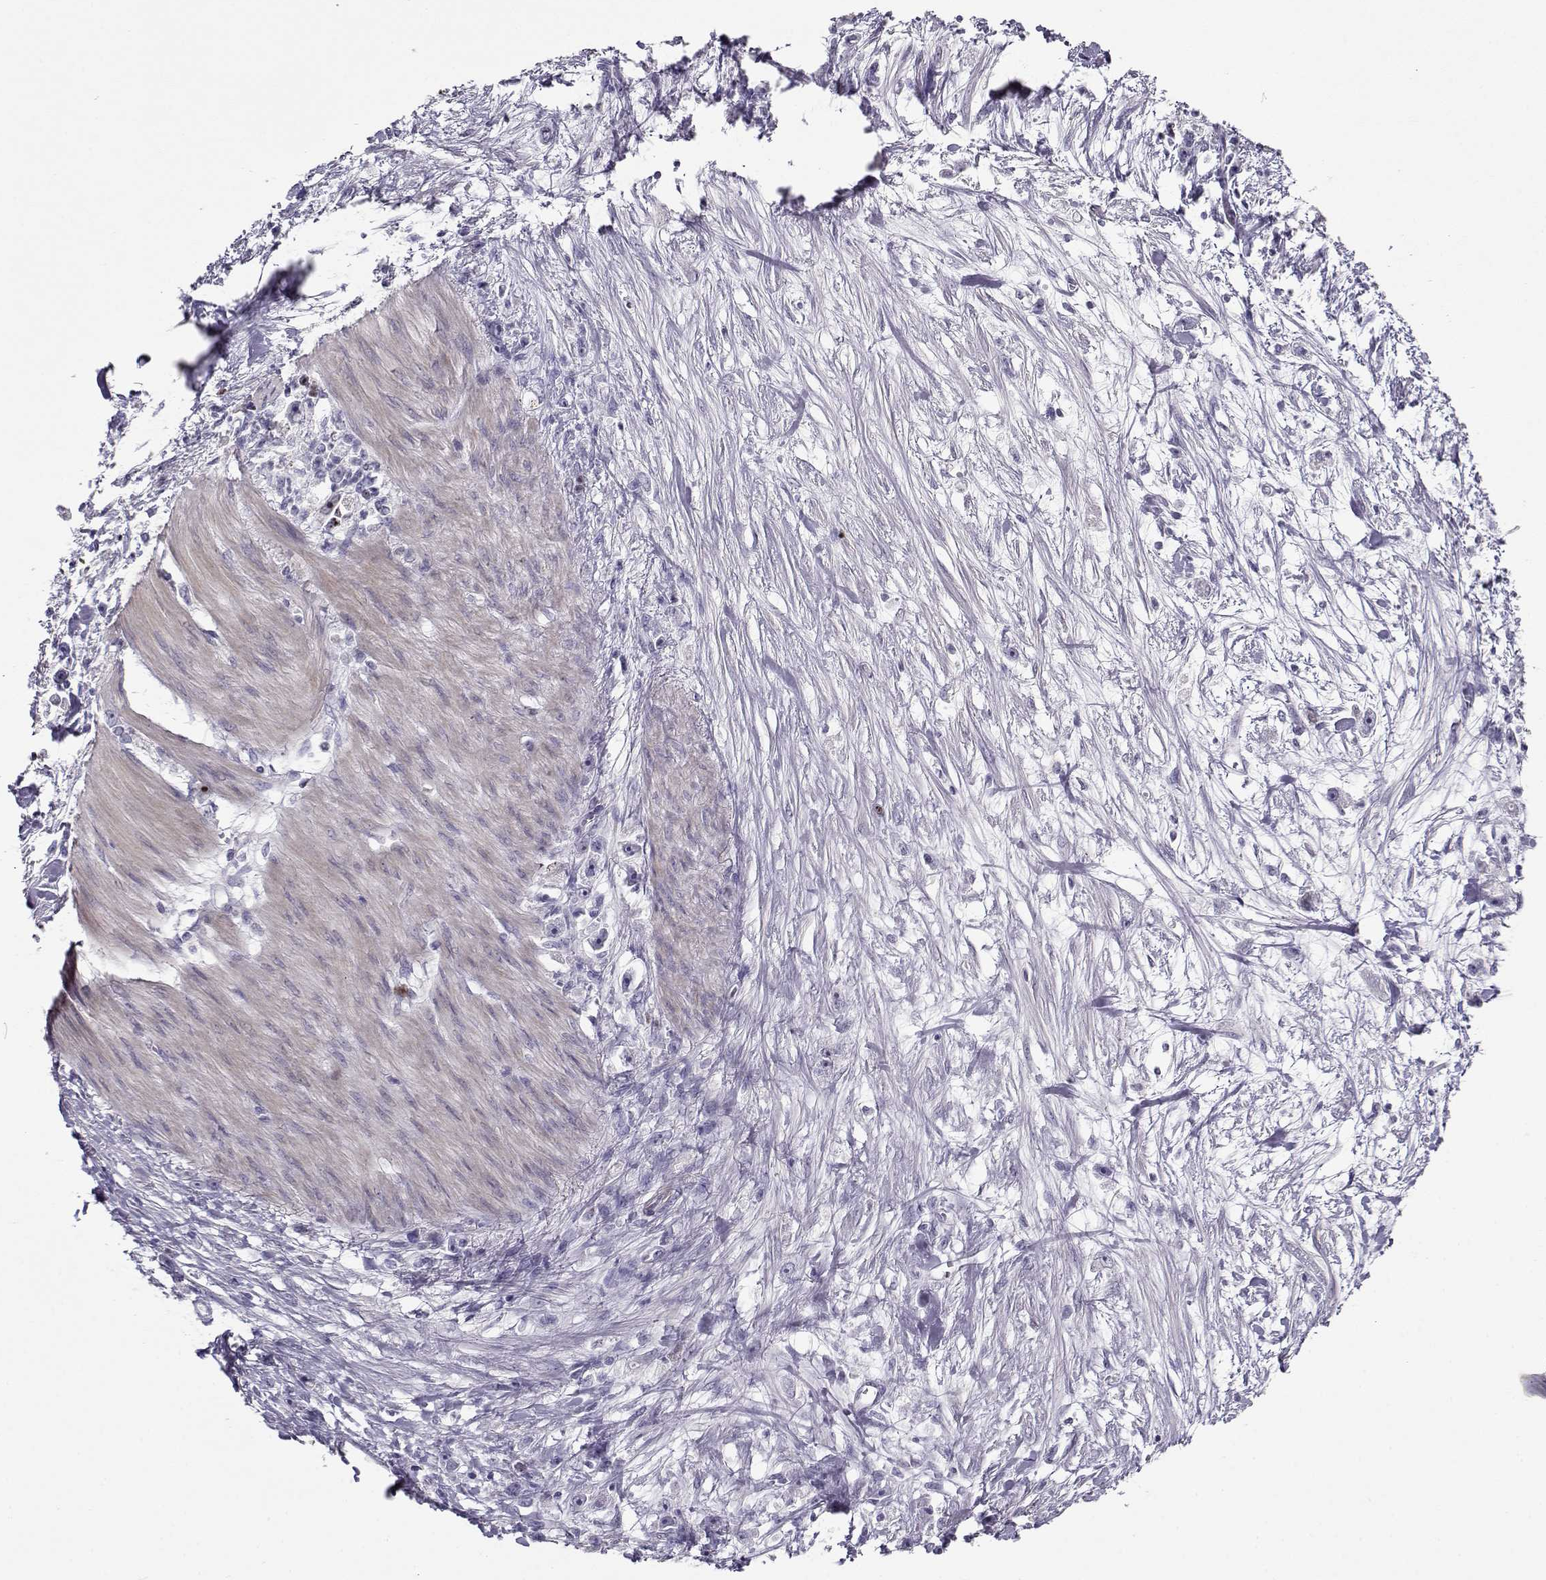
{"staining": {"intensity": "weak", "quantity": "<25%", "location": "nuclear"}, "tissue": "stomach cancer", "cell_type": "Tumor cells", "image_type": "cancer", "snomed": [{"axis": "morphology", "description": "Adenocarcinoma, NOS"}, {"axis": "topography", "description": "Stomach"}], "caption": "High power microscopy image of an IHC histopathology image of stomach cancer, revealing no significant staining in tumor cells.", "gene": "NPW", "patient": {"sex": "female", "age": 59}}